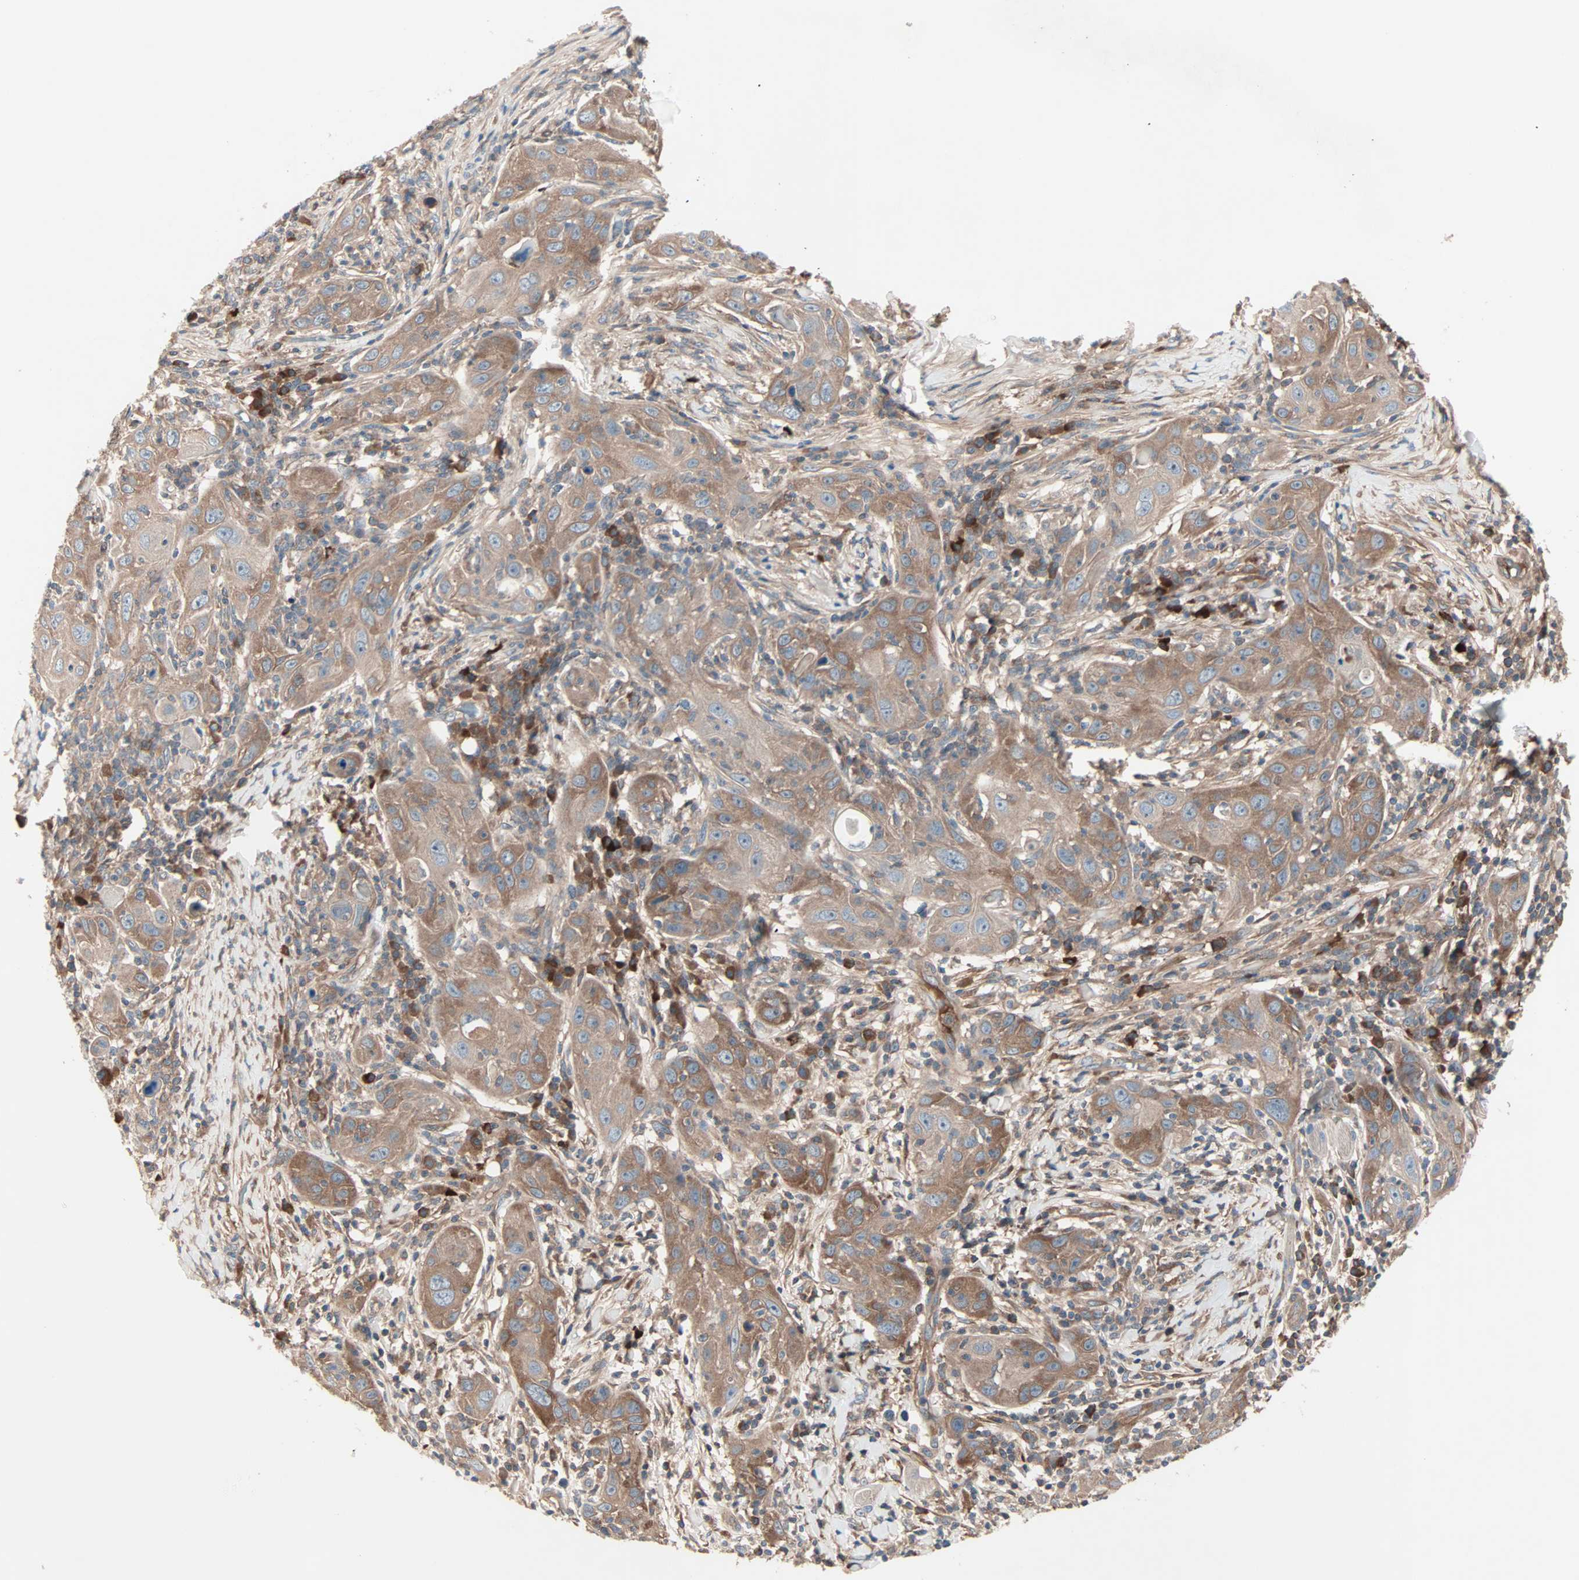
{"staining": {"intensity": "moderate", "quantity": ">75%", "location": "cytoplasmic/membranous"}, "tissue": "skin cancer", "cell_type": "Tumor cells", "image_type": "cancer", "snomed": [{"axis": "morphology", "description": "Squamous cell carcinoma, NOS"}, {"axis": "topography", "description": "Skin"}], "caption": "Approximately >75% of tumor cells in human skin squamous cell carcinoma demonstrate moderate cytoplasmic/membranous protein expression as visualized by brown immunohistochemical staining.", "gene": "CAD", "patient": {"sex": "female", "age": 88}}